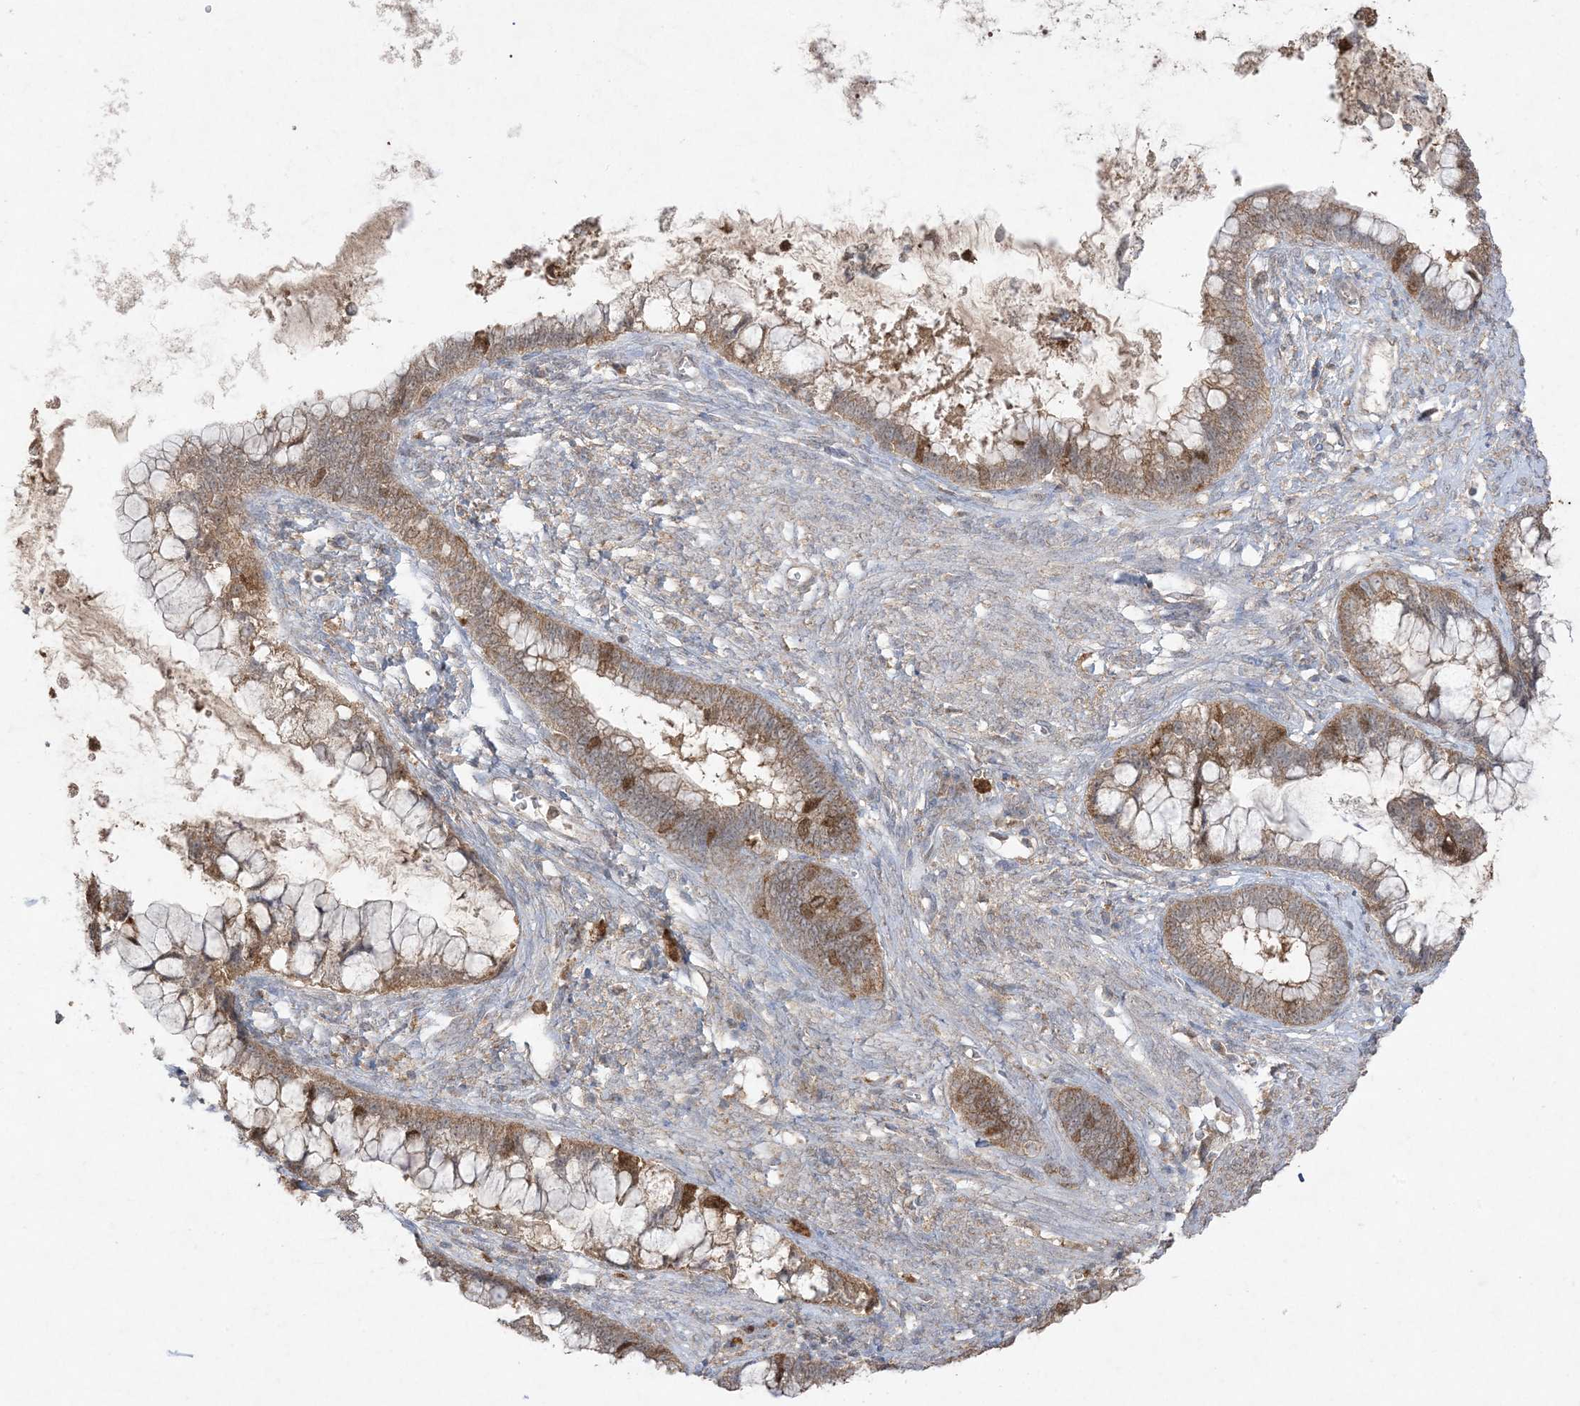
{"staining": {"intensity": "moderate", "quantity": ">75%", "location": "cytoplasmic/membranous"}, "tissue": "cervical cancer", "cell_type": "Tumor cells", "image_type": "cancer", "snomed": [{"axis": "morphology", "description": "Adenocarcinoma, NOS"}, {"axis": "topography", "description": "Cervix"}], "caption": "Adenocarcinoma (cervical) stained for a protein (brown) exhibits moderate cytoplasmic/membranous positive positivity in about >75% of tumor cells.", "gene": "UBE2C", "patient": {"sex": "female", "age": 44}}